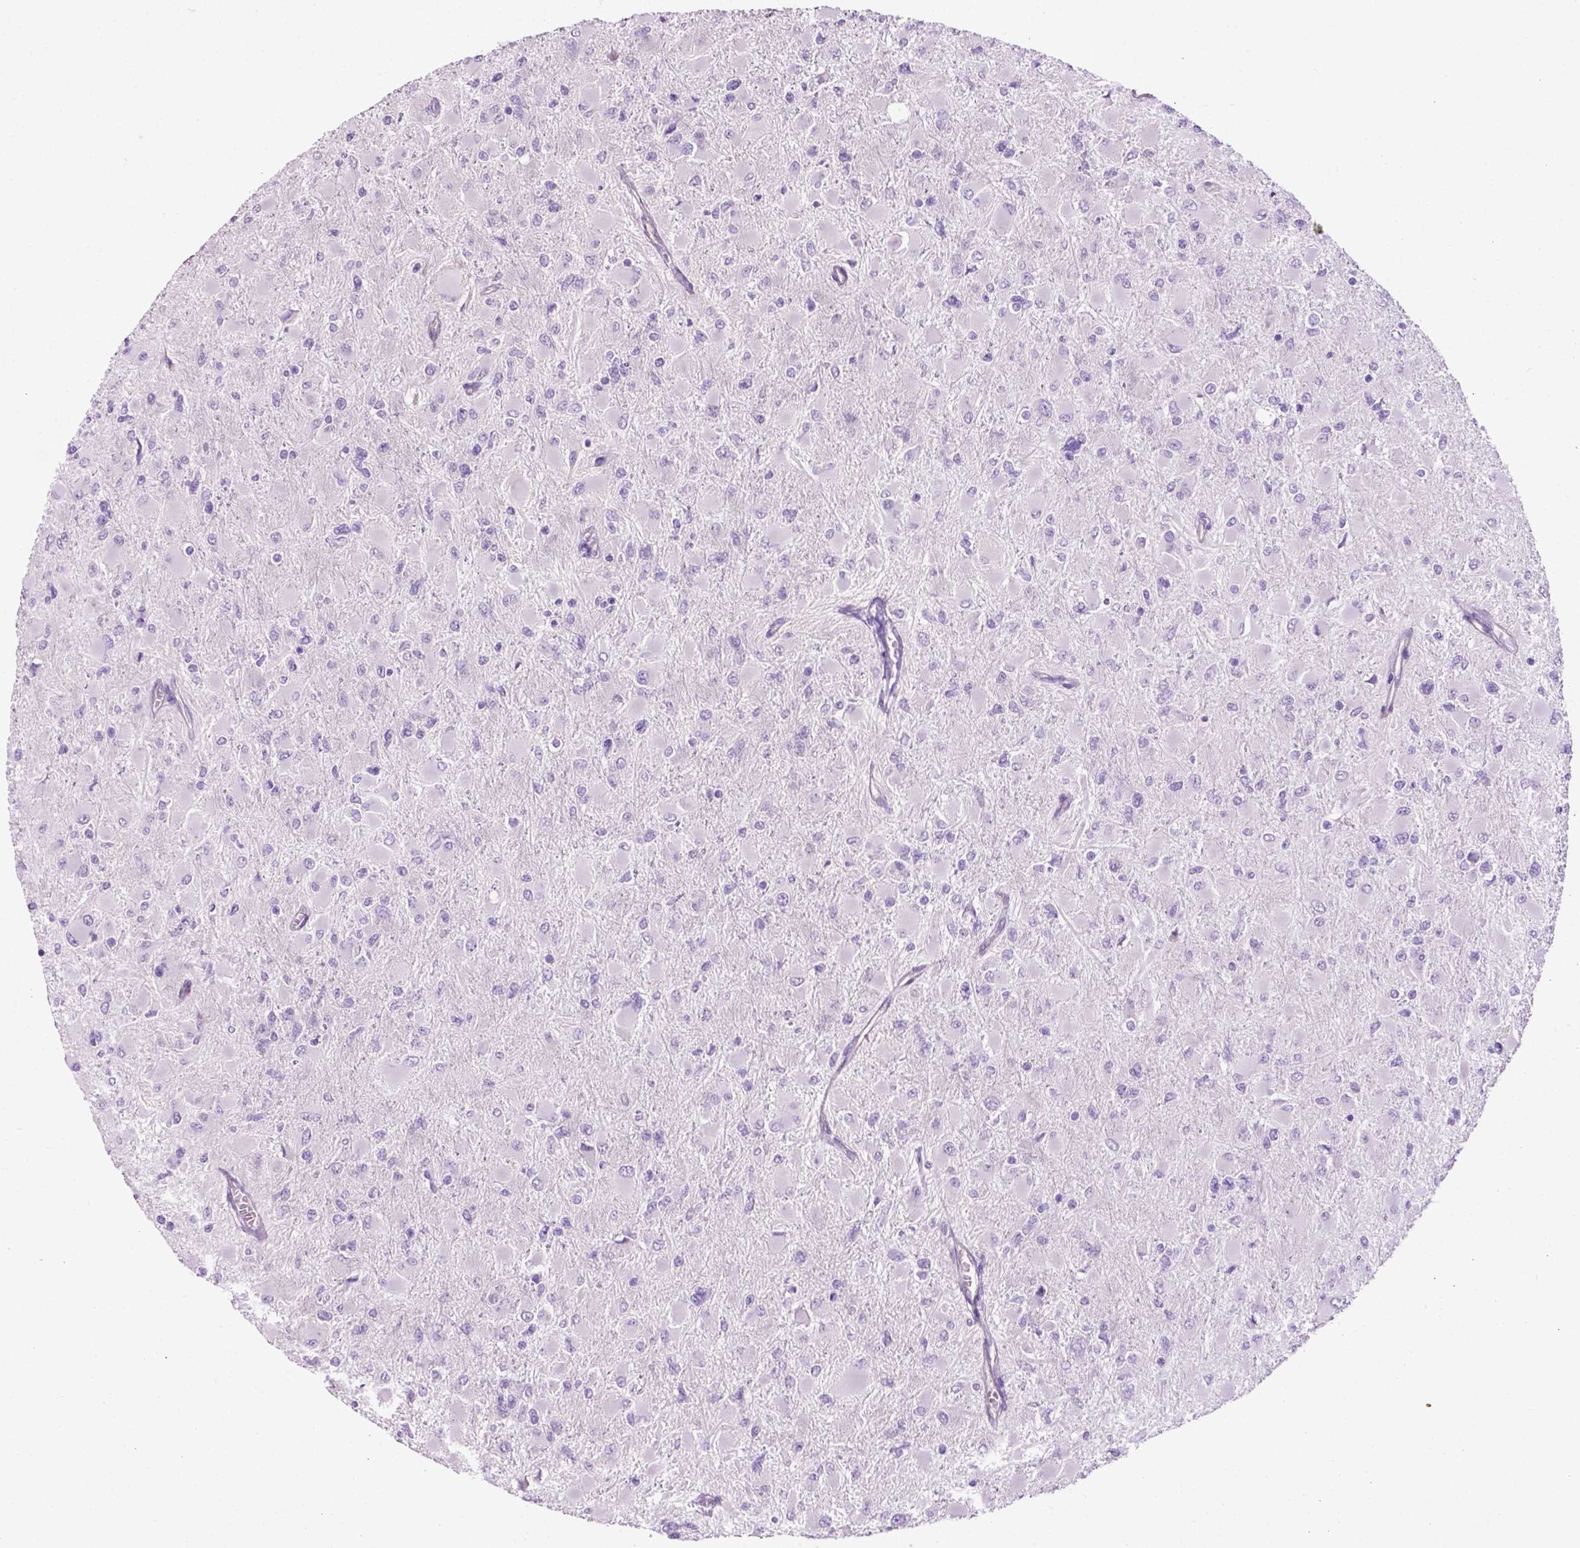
{"staining": {"intensity": "negative", "quantity": "none", "location": "none"}, "tissue": "glioma", "cell_type": "Tumor cells", "image_type": "cancer", "snomed": [{"axis": "morphology", "description": "Glioma, malignant, High grade"}, {"axis": "topography", "description": "Cerebral cortex"}], "caption": "The image exhibits no significant expression in tumor cells of glioma.", "gene": "PHGR1", "patient": {"sex": "female", "age": 36}}